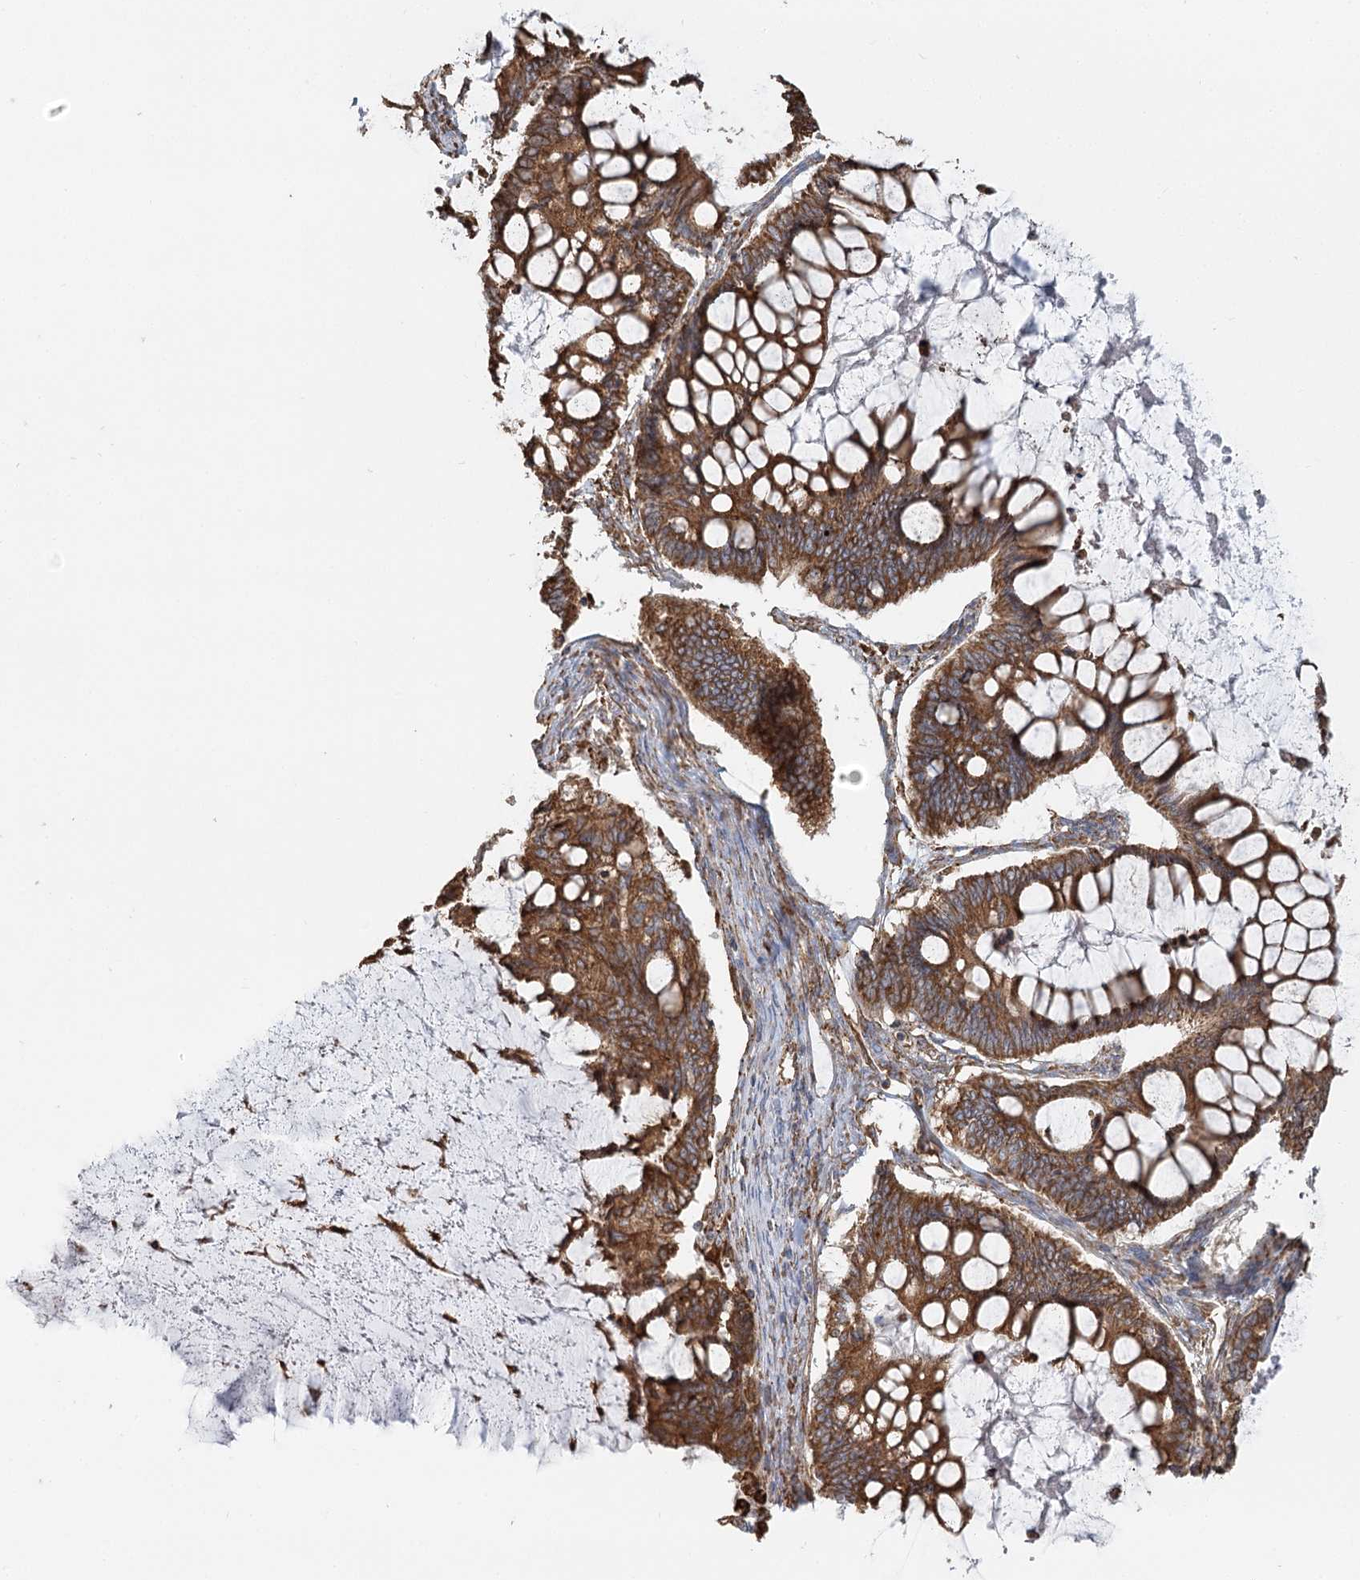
{"staining": {"intensity": "moderate", "quantity": ">75%", "location": "cytoplasmic/membranous"}, "tissue": "ovarian cancer", "cell_type": "Tumor cells", "image_type": "cancer", "snomed": [{"axis": "morphology", "description": "Cystadenocarcinoma, mucinous, NOS"}, {"axis": "topography", "description": "Ovary"}], "caption": "Immunohistochemical staining of human mucinous cystadenocarcinoma (ovarian) exhibits medium levels of moderate cytoplasmic/membranous protein staining in approximately >75% of tumor cells.", "gene": "TAS1R1", "patient": {"sex": "female", "age": 61}}